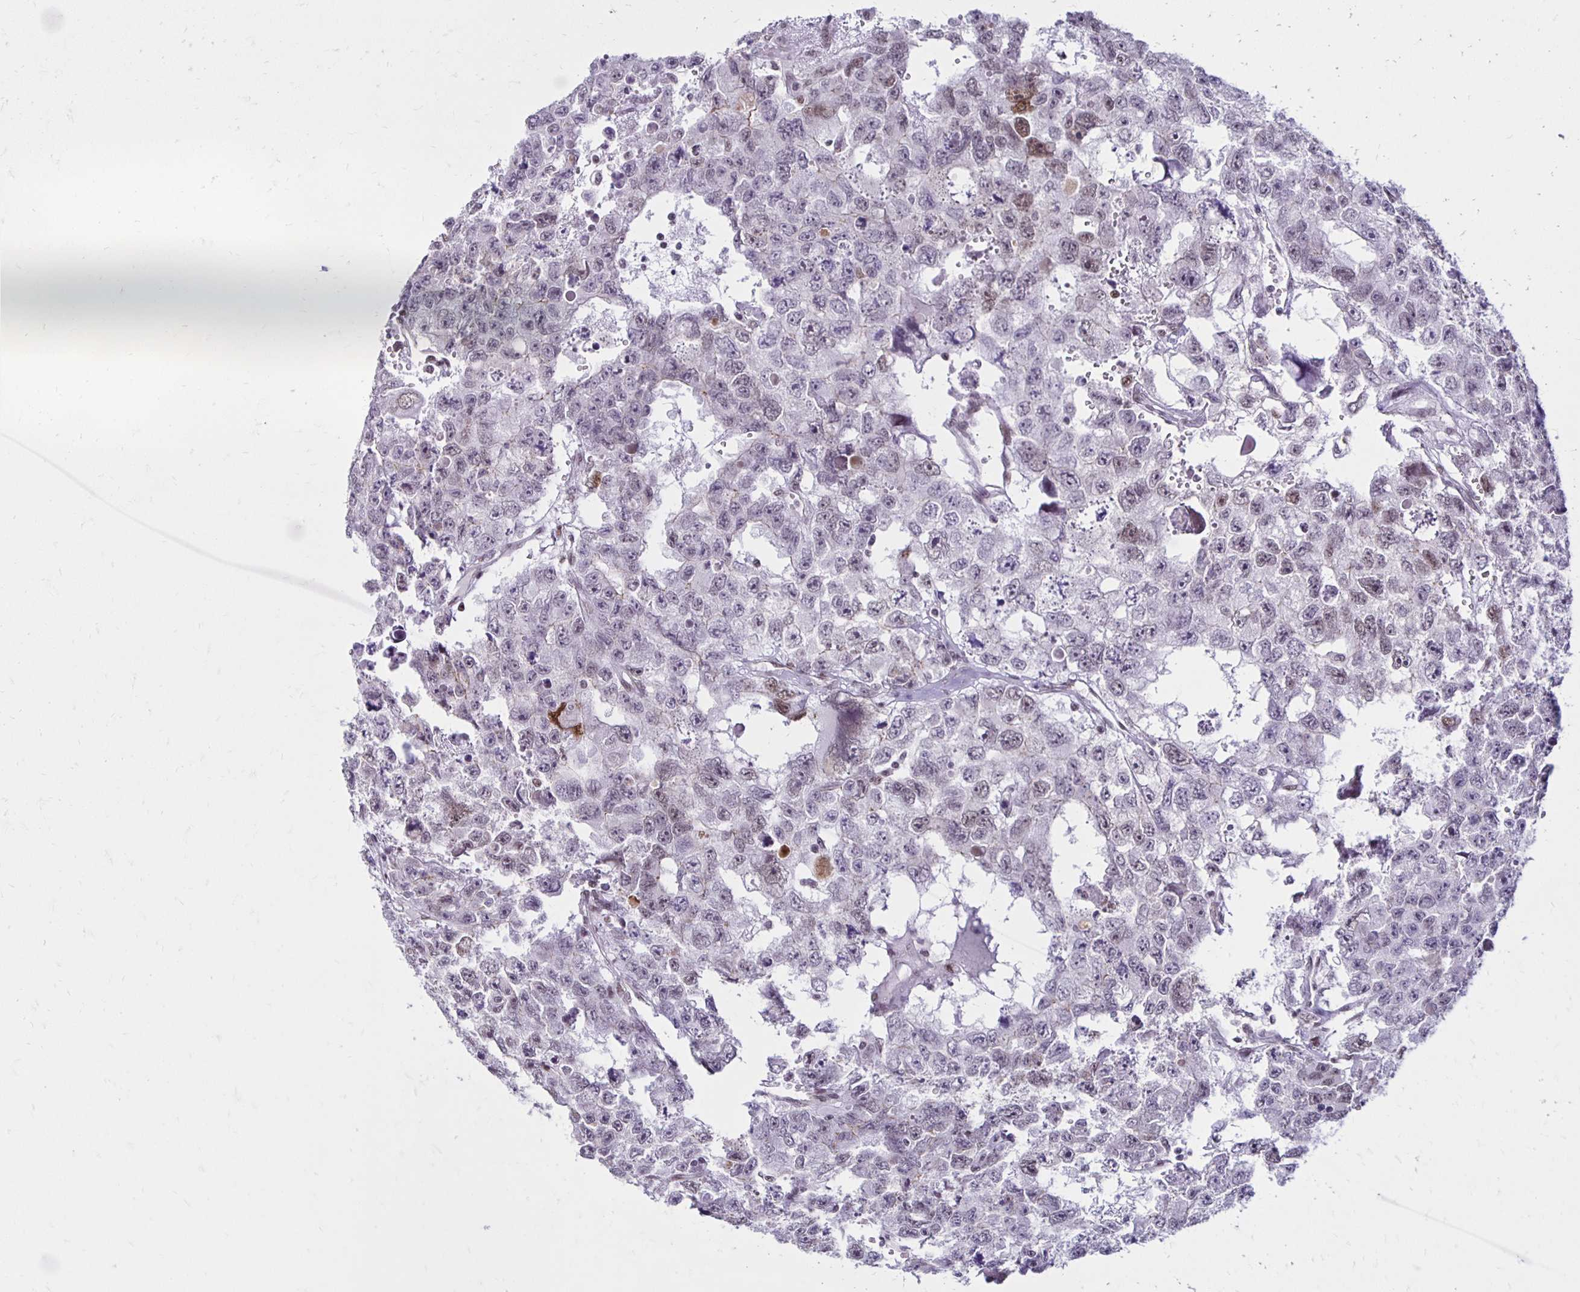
{"staining": {"intensity": "weak", "quantity": "<25%", "location": "nuclear"}, "tissue": "testis cancer", "cell_type": "Tumor cells", "image_type": "cancer", "snomed": [{"axis": "morphology", "description": "Seminoma, NOS"}, {"axis": "topography", "description": "Testis"}], "caption": "IHC of testis cancer (seminoma) shows no positivity in tumor cells. (DAB (3,3'-diaminobenzidine) IHC visualized using brightfield microscopy, high magnification).", "gene": "DDB2", "patient": {"sex": "male", "age": 26}}